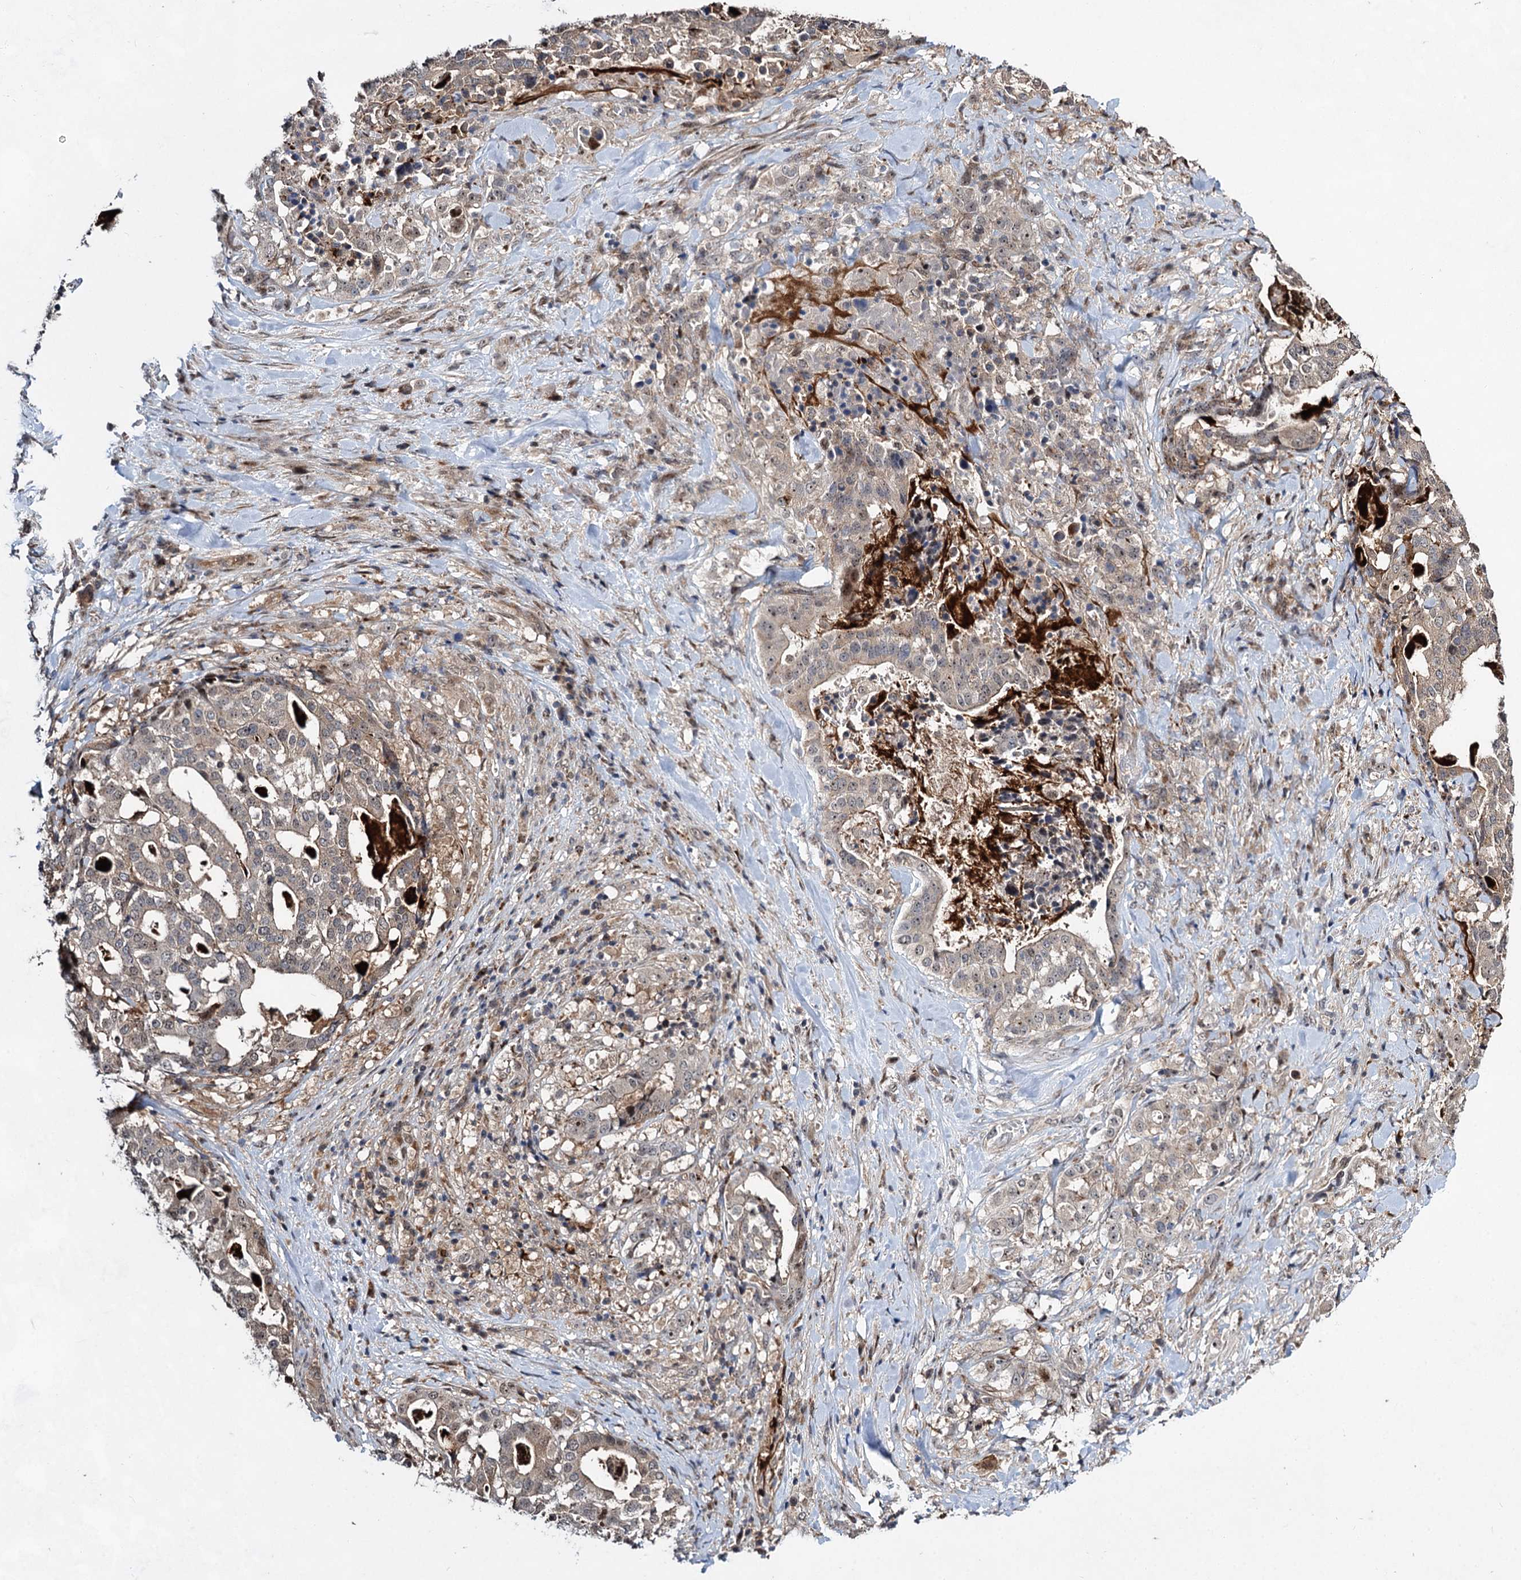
{"staining": {"intensity": "weak", "quantity": "<25%", "location": "cytoplasmic/membranous"}, "tissue": "stomach cancer", "cell_type": "Tumor cells", "image_type": "cancer", "snomed": [{"axis": "morphology", "description": "Adenocarcinoma, NOS"}, {"axis": "topography", "description": "Stomach"}], "caption": "IHC micrograph of human stomach cancer (adenocarcinoma) stained for a protein (brown), which reveals no positivity in tumor cells. Nuclei are stained in blue.", "gene": "GPBP1", "patient": {"sex": "male", "age": 48}}